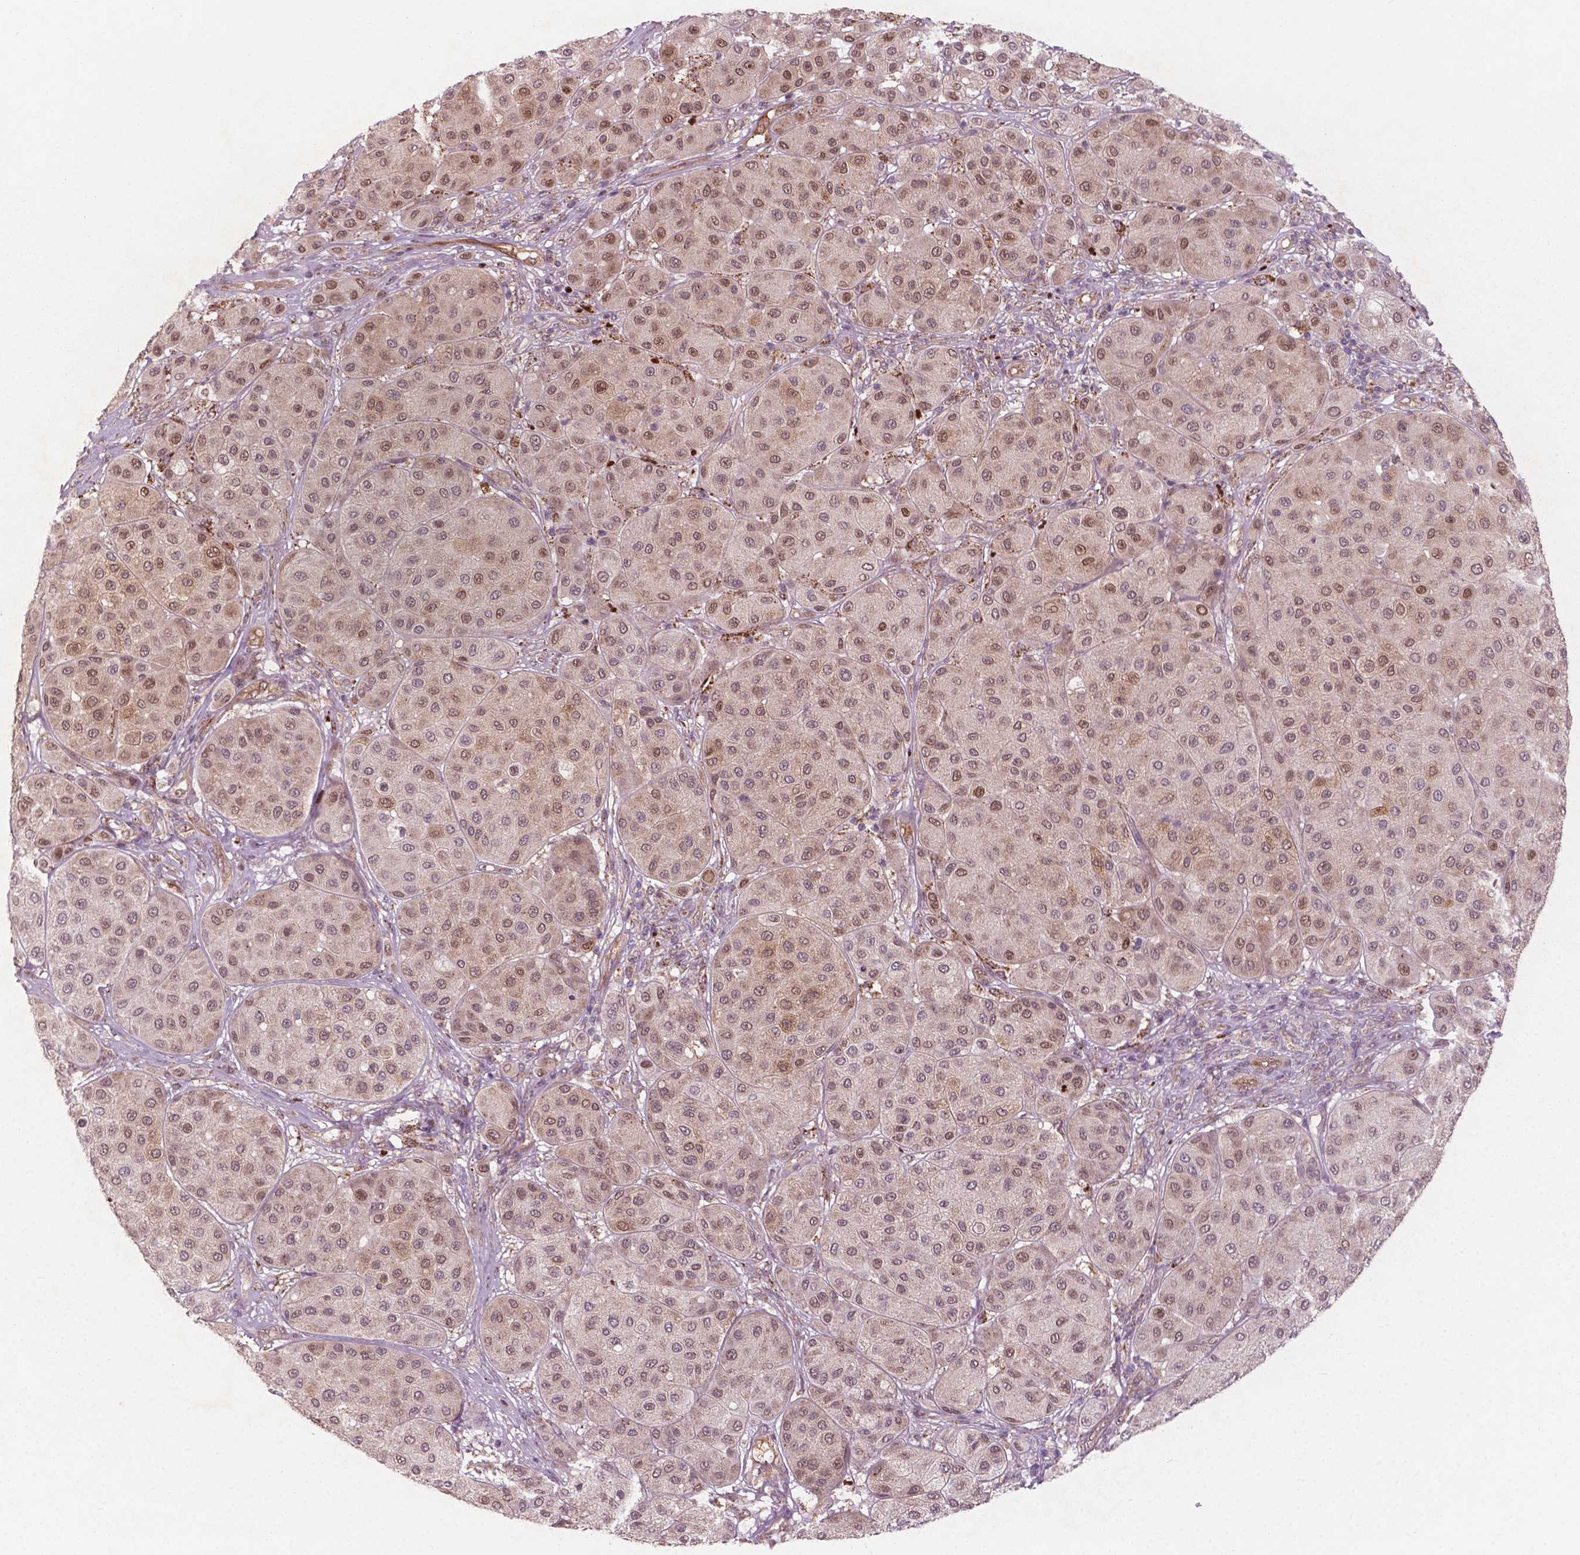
{"staining": {"intensity": "moderate", "quantity": ">75%", "location": "cytoplasmic/membranous,nuclear"}, "tissue": "melanoma", "cell_type": "Tumor cells", "image_type": "cancer", "snomed": [{"axis": "morphology", "description": "Malignant melanoma, Metastatic site"}, {"axis": "topography", "description": "Smooth muscle"}], "caption": "Human malignant melanoma (metastatic site) stained with a protein marker exhibits moderate staining in tumor cells.", "gene": "NFAT5", "patient": {"sex": "male", "age": 41}}